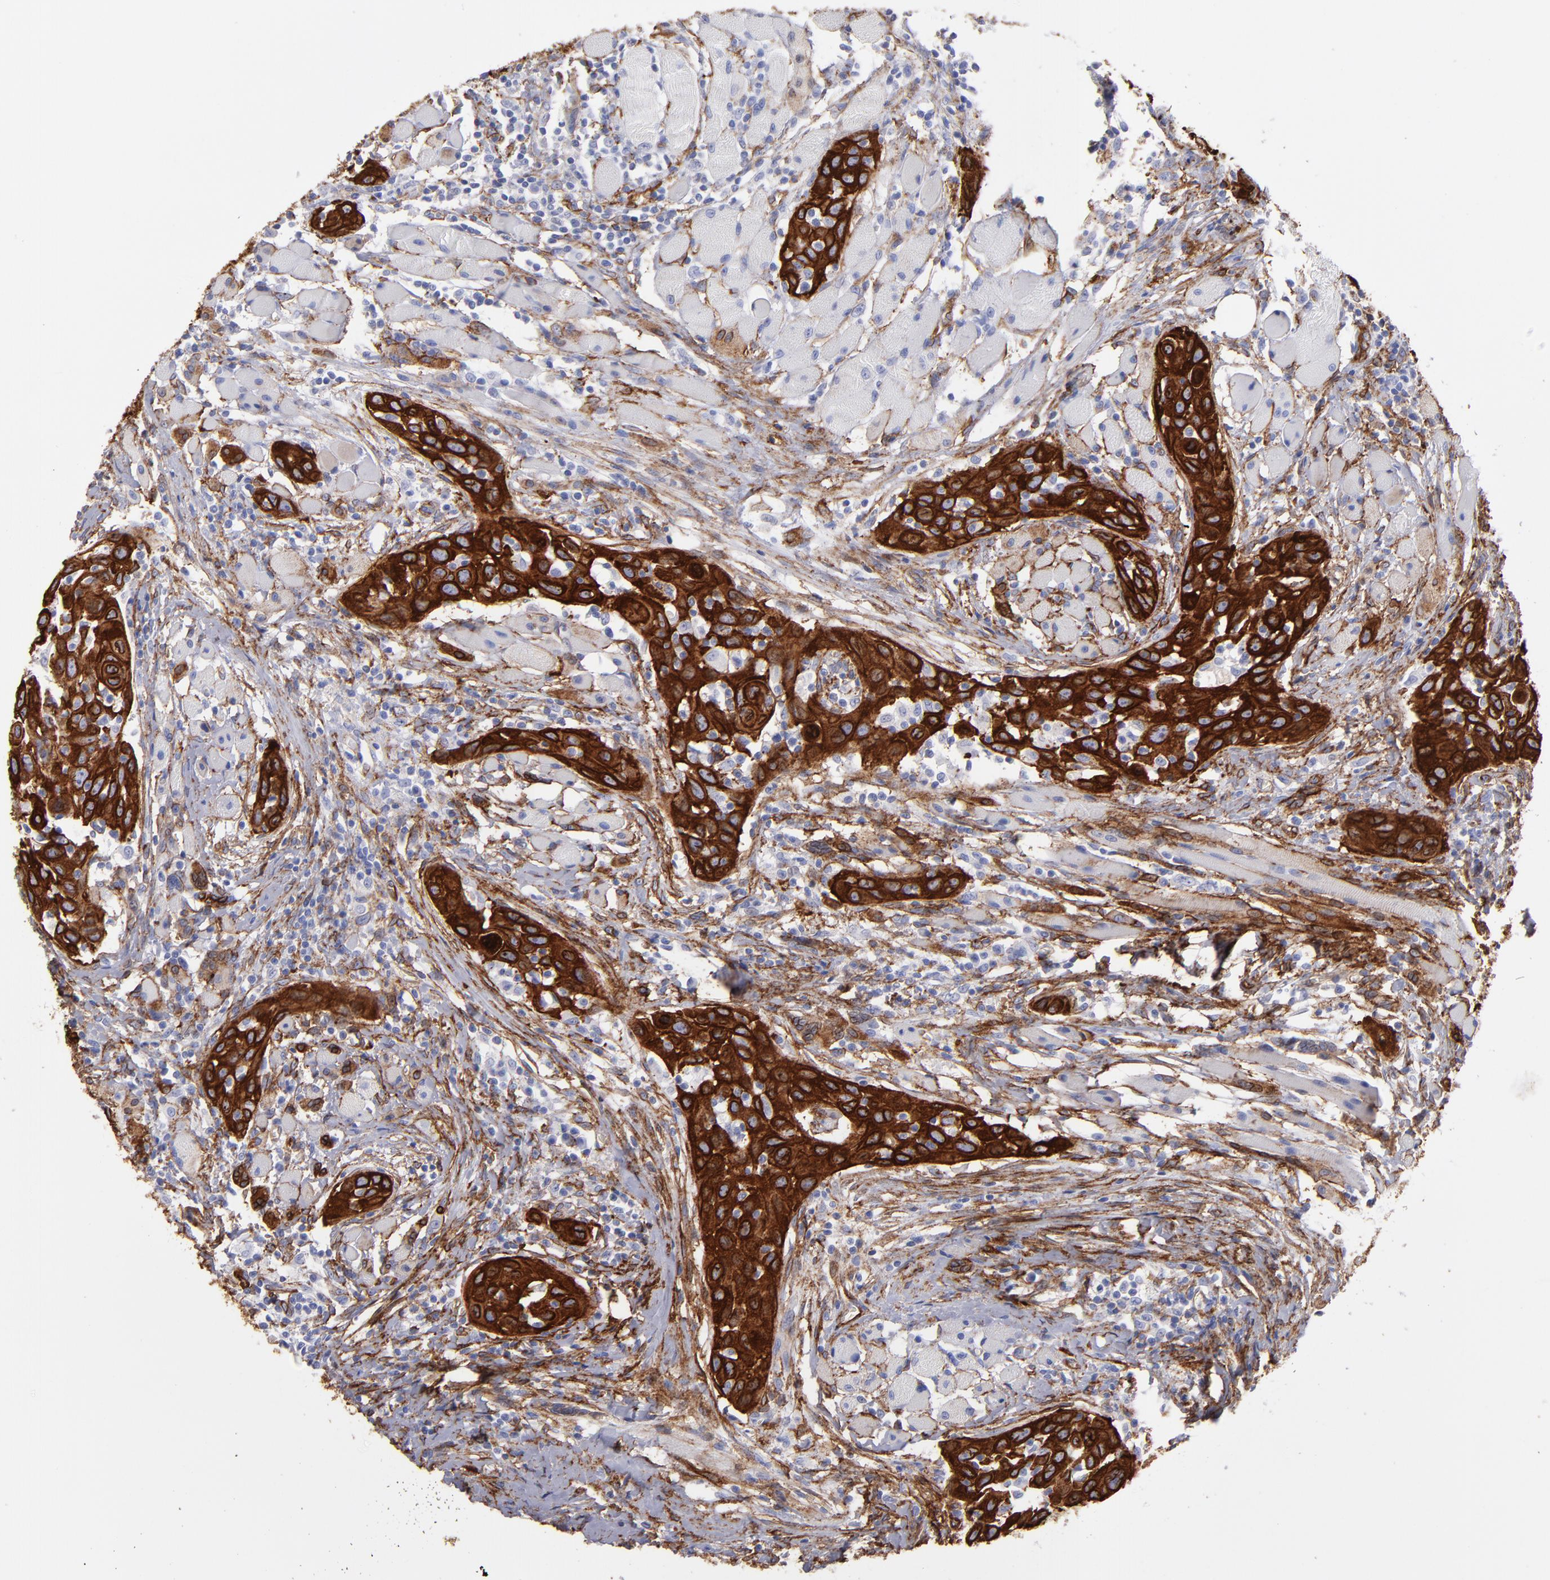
{"staining": {"intensity": "strong", "quantity": ">75%", "location": "cytoplasmic/membranous"}, "tissue": "head and neck cancer", "cell_type": "Tumor cells", "image_type": "cancer", "snomed": [{"axis": "morphology", "description": "Squamous cell carcinoma, NOS"}, {"axis": "topography", "description": "Oral tissue"}, {"axis": "topography", "description": "Head-Neck"}], "caption": "Tumor cells show high levels of strong cytoplasmic/membranous expression in approximately >75% of cells in human head and neck squamous cell carcinoma. (brown staining indicates protein expression, while blue staining denotes nuclei).", "gene": "AHNAK2", "patient": {"sex": "female", "age": 50}}